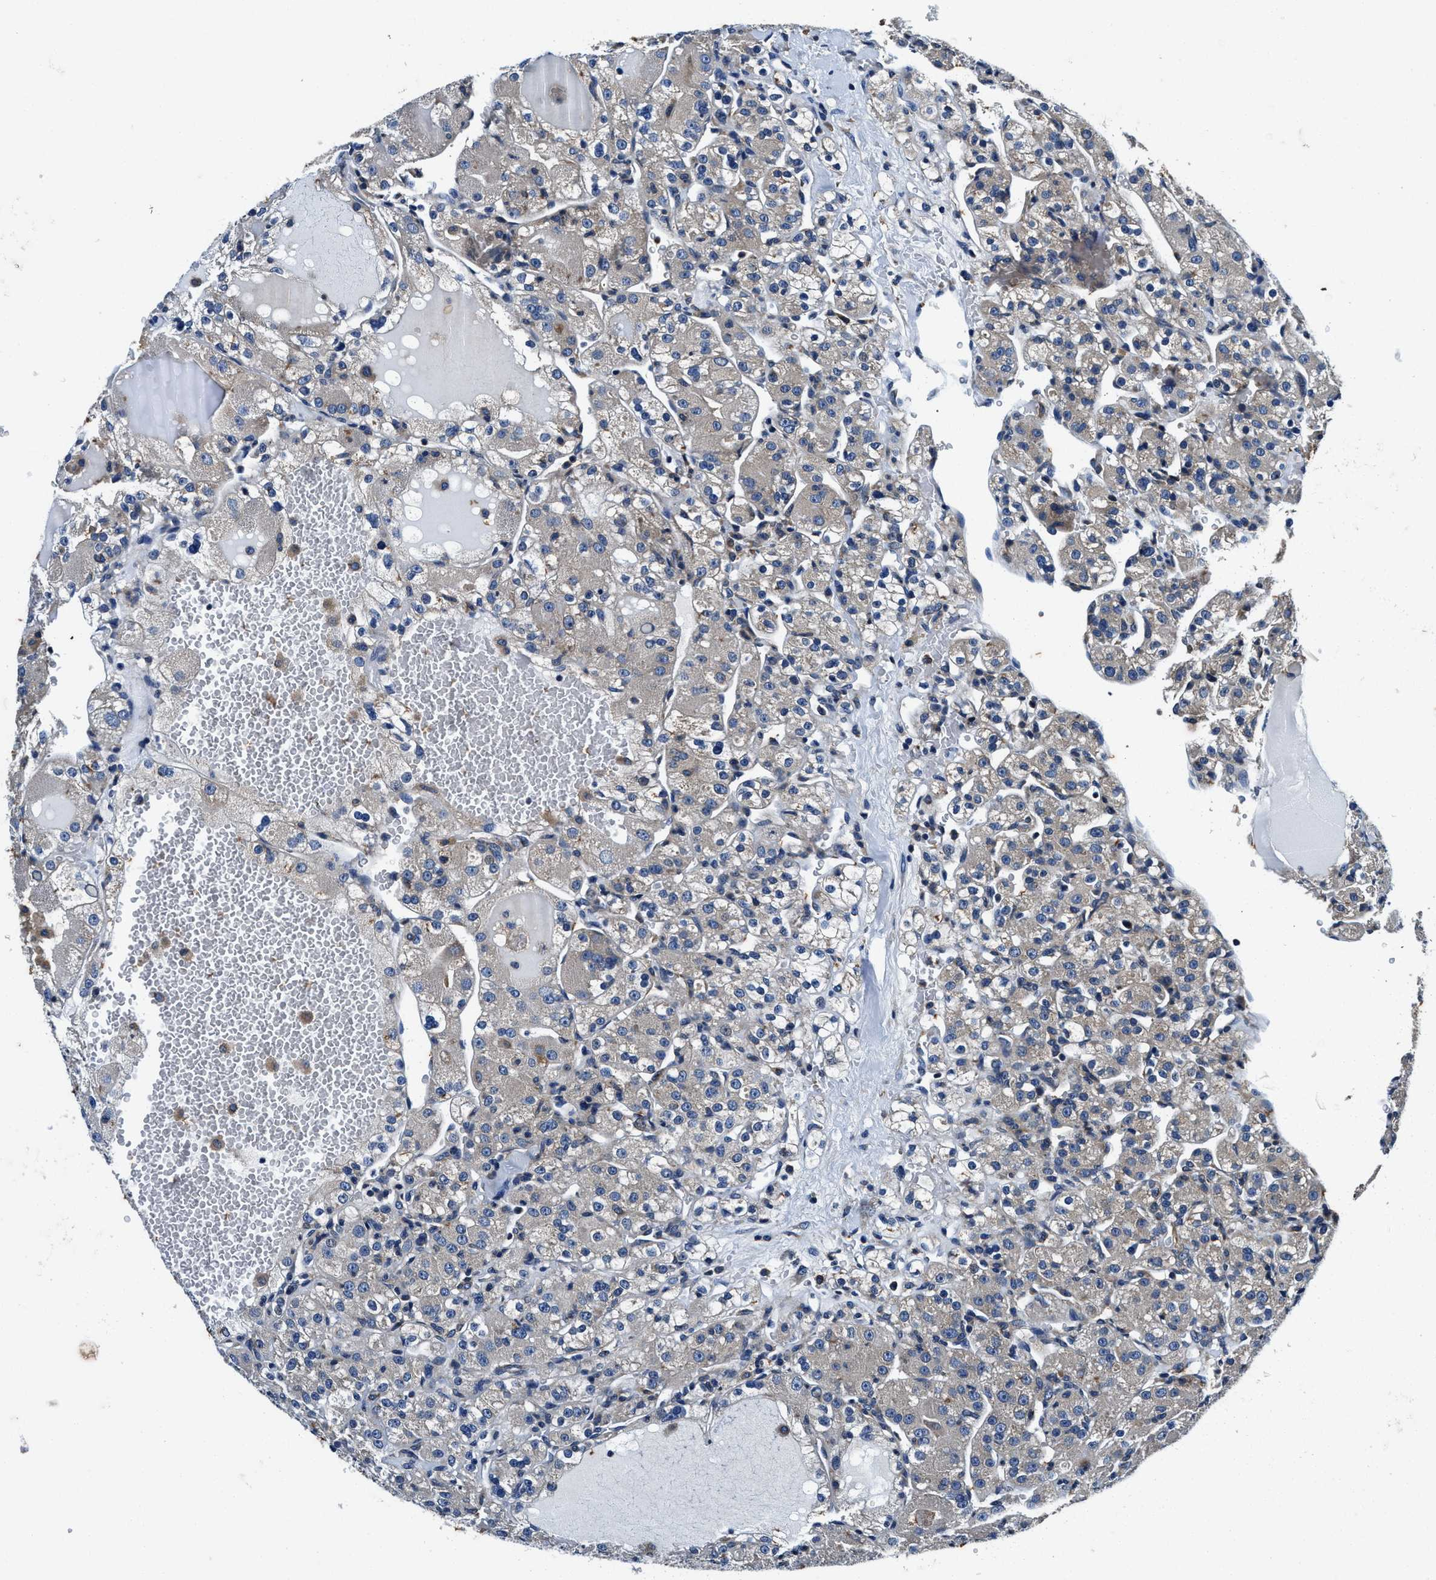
{"staining": {"intensity": "negative", "quantity": "none", "location": "none"}, "tissue": "renal cancer", "cell_type": "Tumor cells", "image_type": "cancer", "snomed": [{"axis": "morphology", "description": "Normal tissue, NOS"}, {"axis": "morphology", "description": "Adenocarcinoma, NOS"}, {"axis": "topography", "description": "Kidney"}], "caption": "Immunohistochemical staining of renal cancer exhibits no significant staining in tumor cells. Brightfield microscopy of IHC stained with DAB (3,3'-diaminobenzidine) (brown) and hematoxylin (blue), captured at high magnification.", "gene": "PI4KB", "patient": {"sex": "male", "age": 61}}